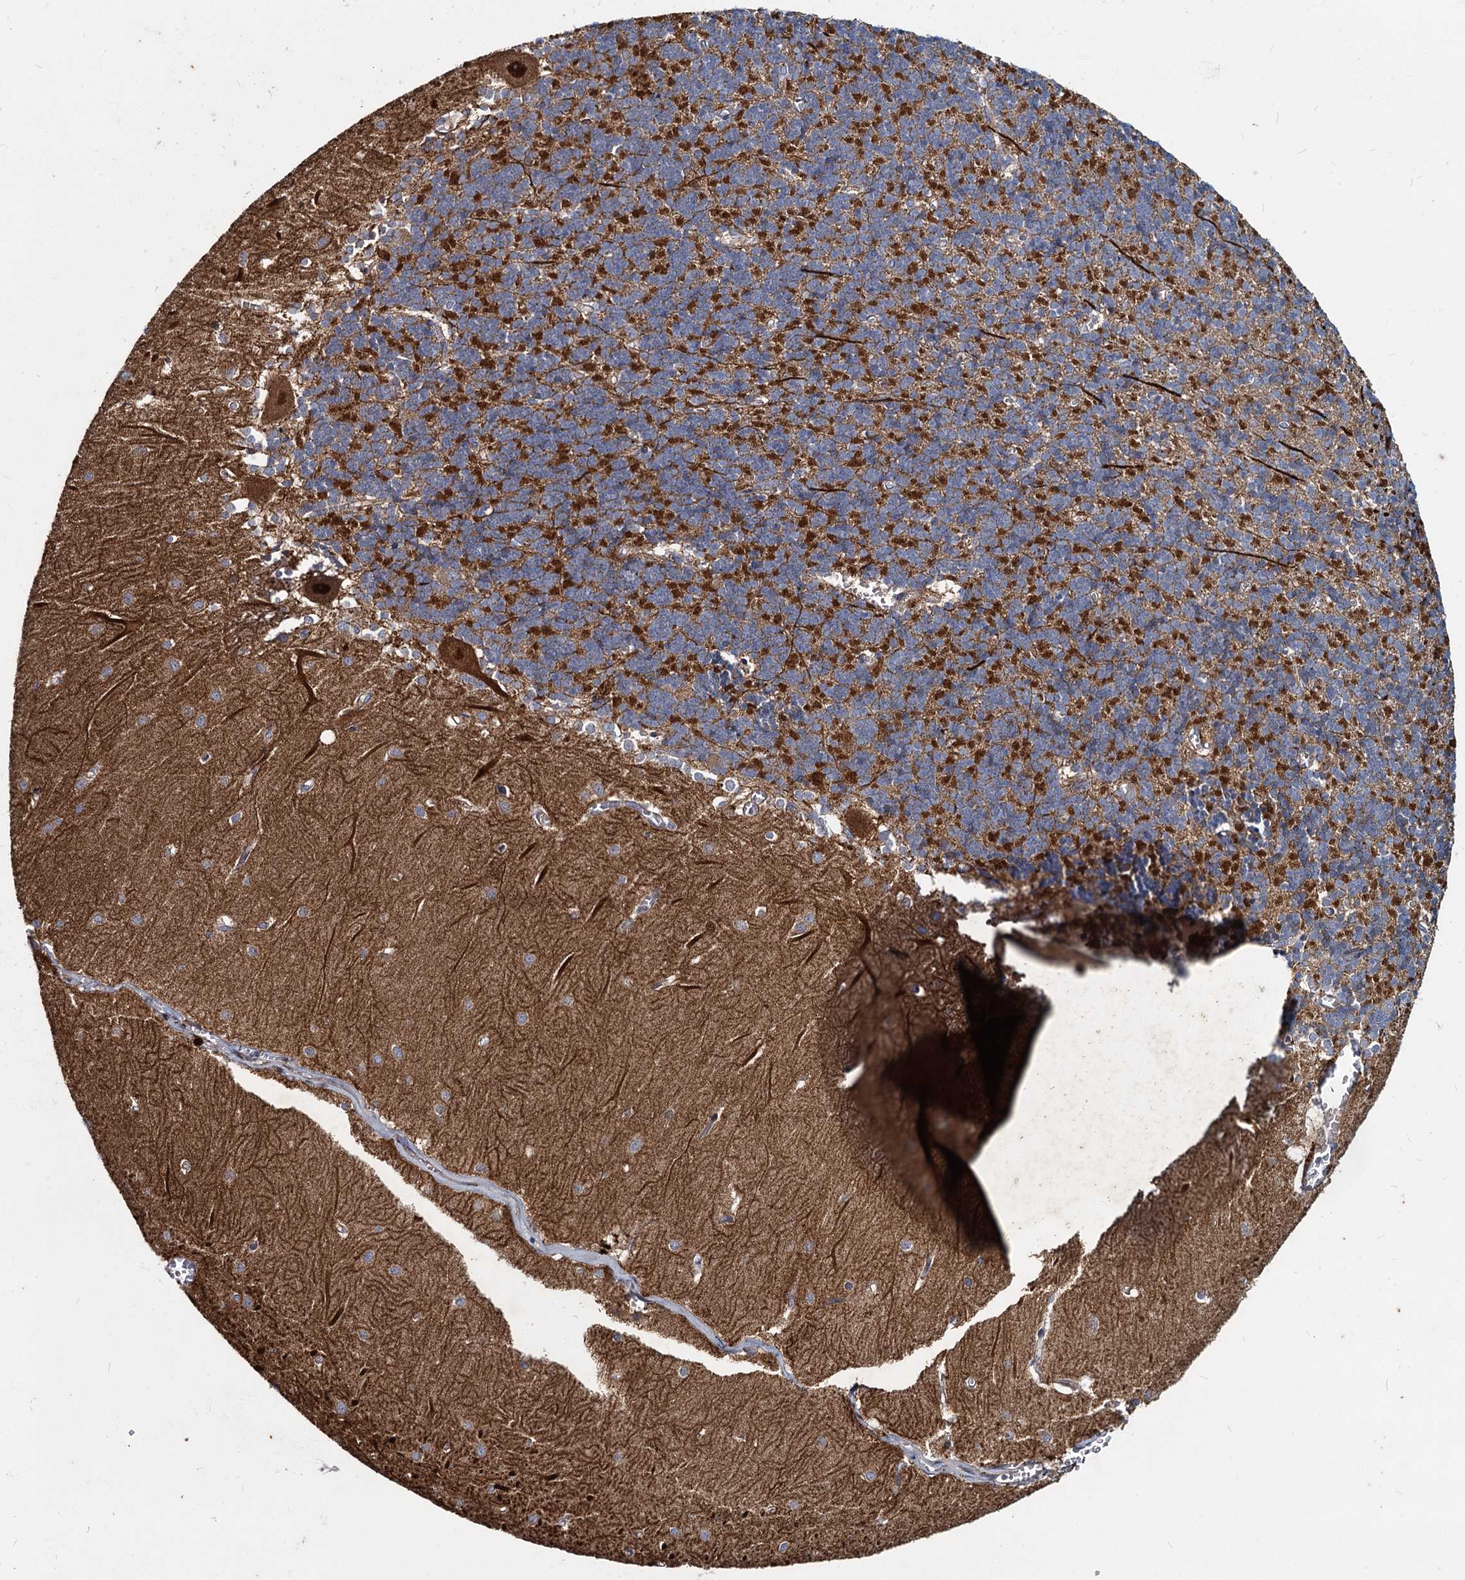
{"staining": {"intensity": "strong", "quantity": "25%-75%", "location": "cytoplasmic/membranous"}, "tissue": "cerebellum", "cell_type": "Cells in granular layer", "image_type": "normal", "snomed": [{"axis": "morphology", "description": "Normal tissue, NOS"}, {"axis": "topography", "description": "Cerebellum"}], "caption": "Immunohistochemical staining of benign human cerebellum shows high levels of strong cytoplasmic/membranous staining in about 25%-75% of cells in granular layer. The staining was performed using DAB (3,3'-diaminobenzidine) to visualize the protein expression in brown, while the nuclei were stained in blue with hematoxylin (Magnification: 20x).", "gene": "AGBL4", "patient": {"sex": "male", "age": 37}}